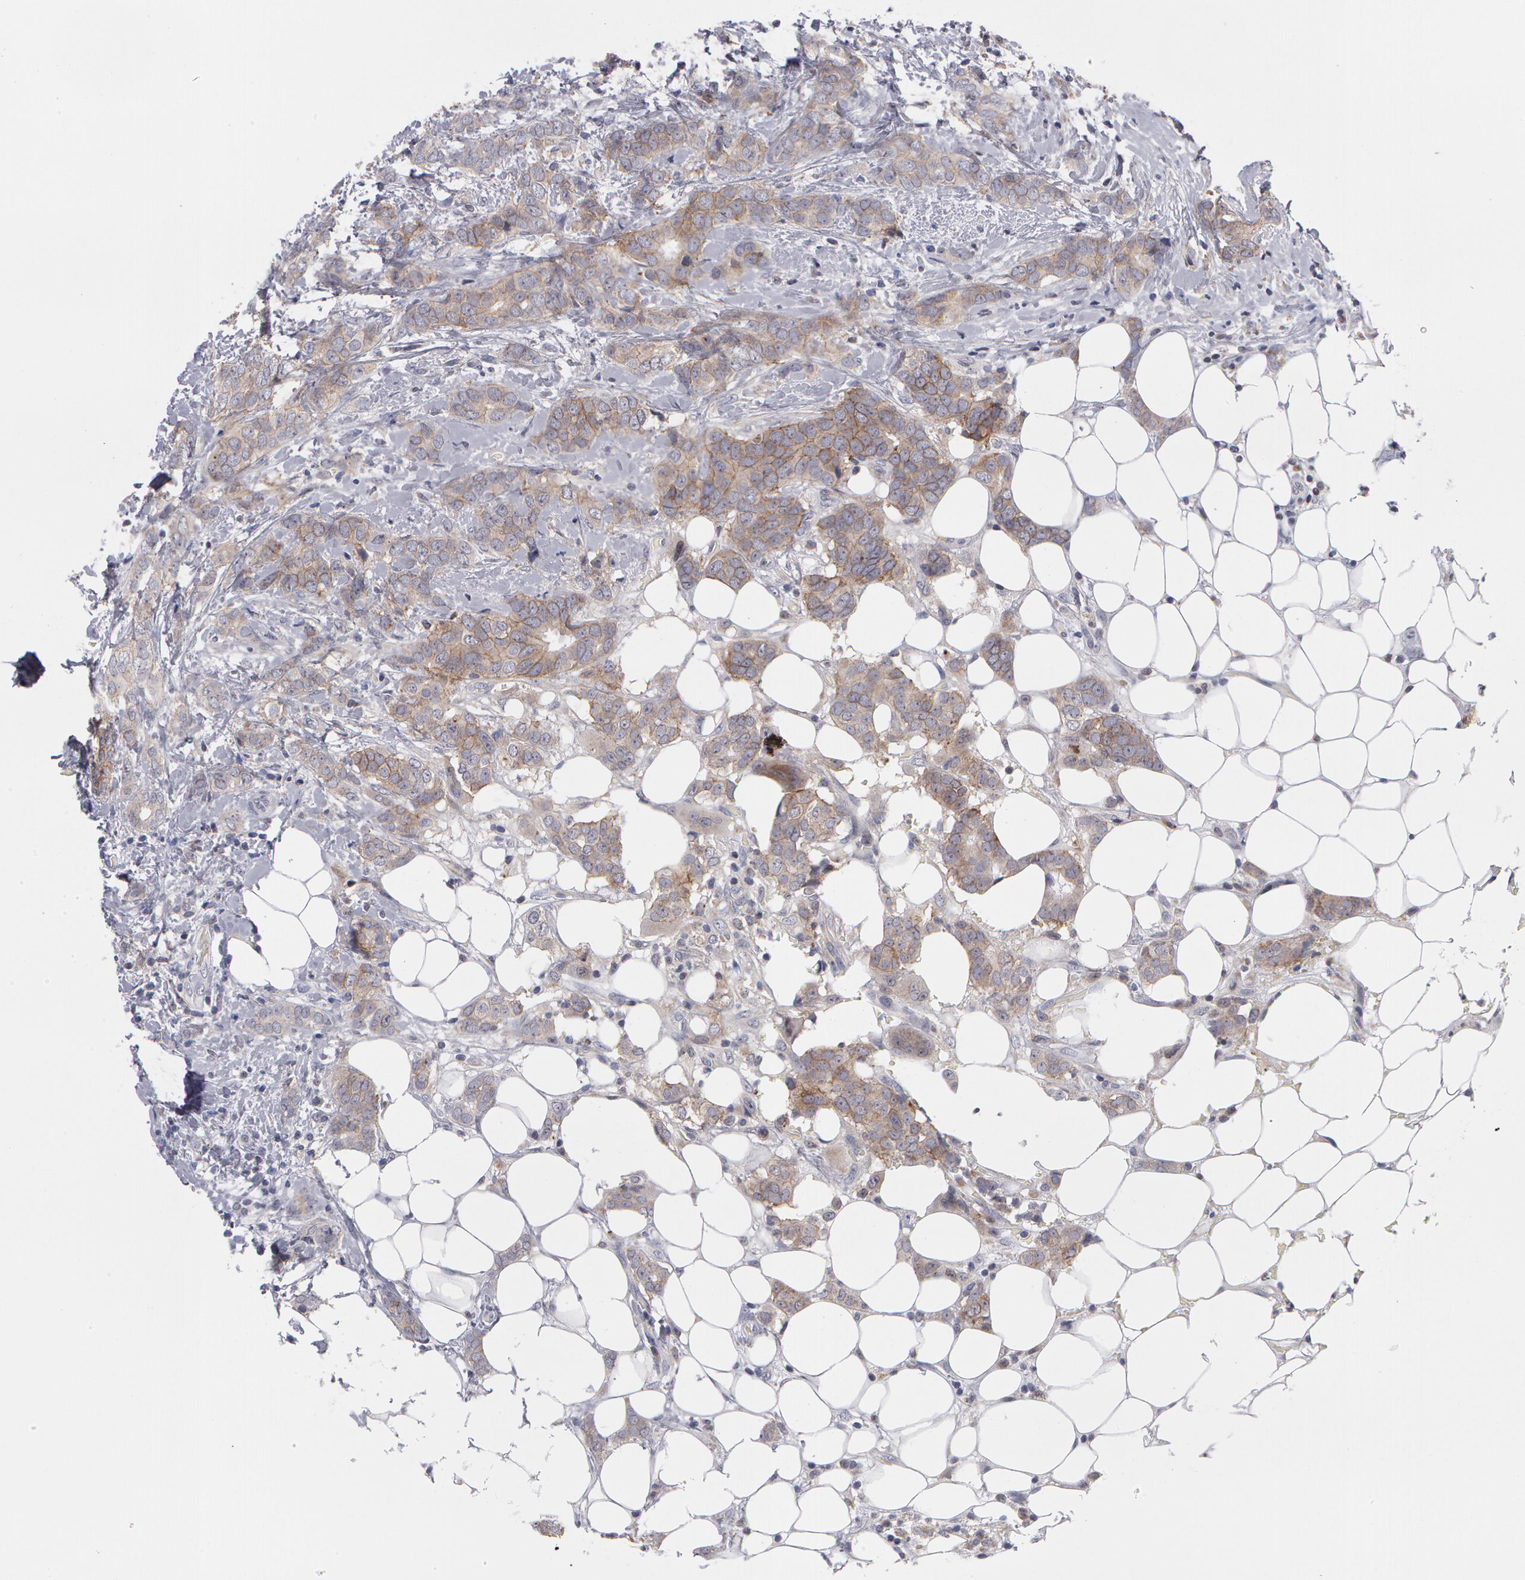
{"staining": {"intensity": "weak", "quantity": ">75%", "location": "cytoplasmic/membranous"}, "tissue": "breast cancer", "cell_type": "Tumor cells", "image_type": "cancer", "snomed": [{"axis": "morphology", "description": "Duct carcinoma"}, {"axis": "topography", "description": "Breast"}], "caption": "Infiltrating ductal carcinoma (breast) stained for a protein (brown) reveals weak cytoplasmic/membranous positive staining in approximately >75% of tumor cells.", "gene": "ERBB2", "patient": {"sex": "female", "age": 53}}